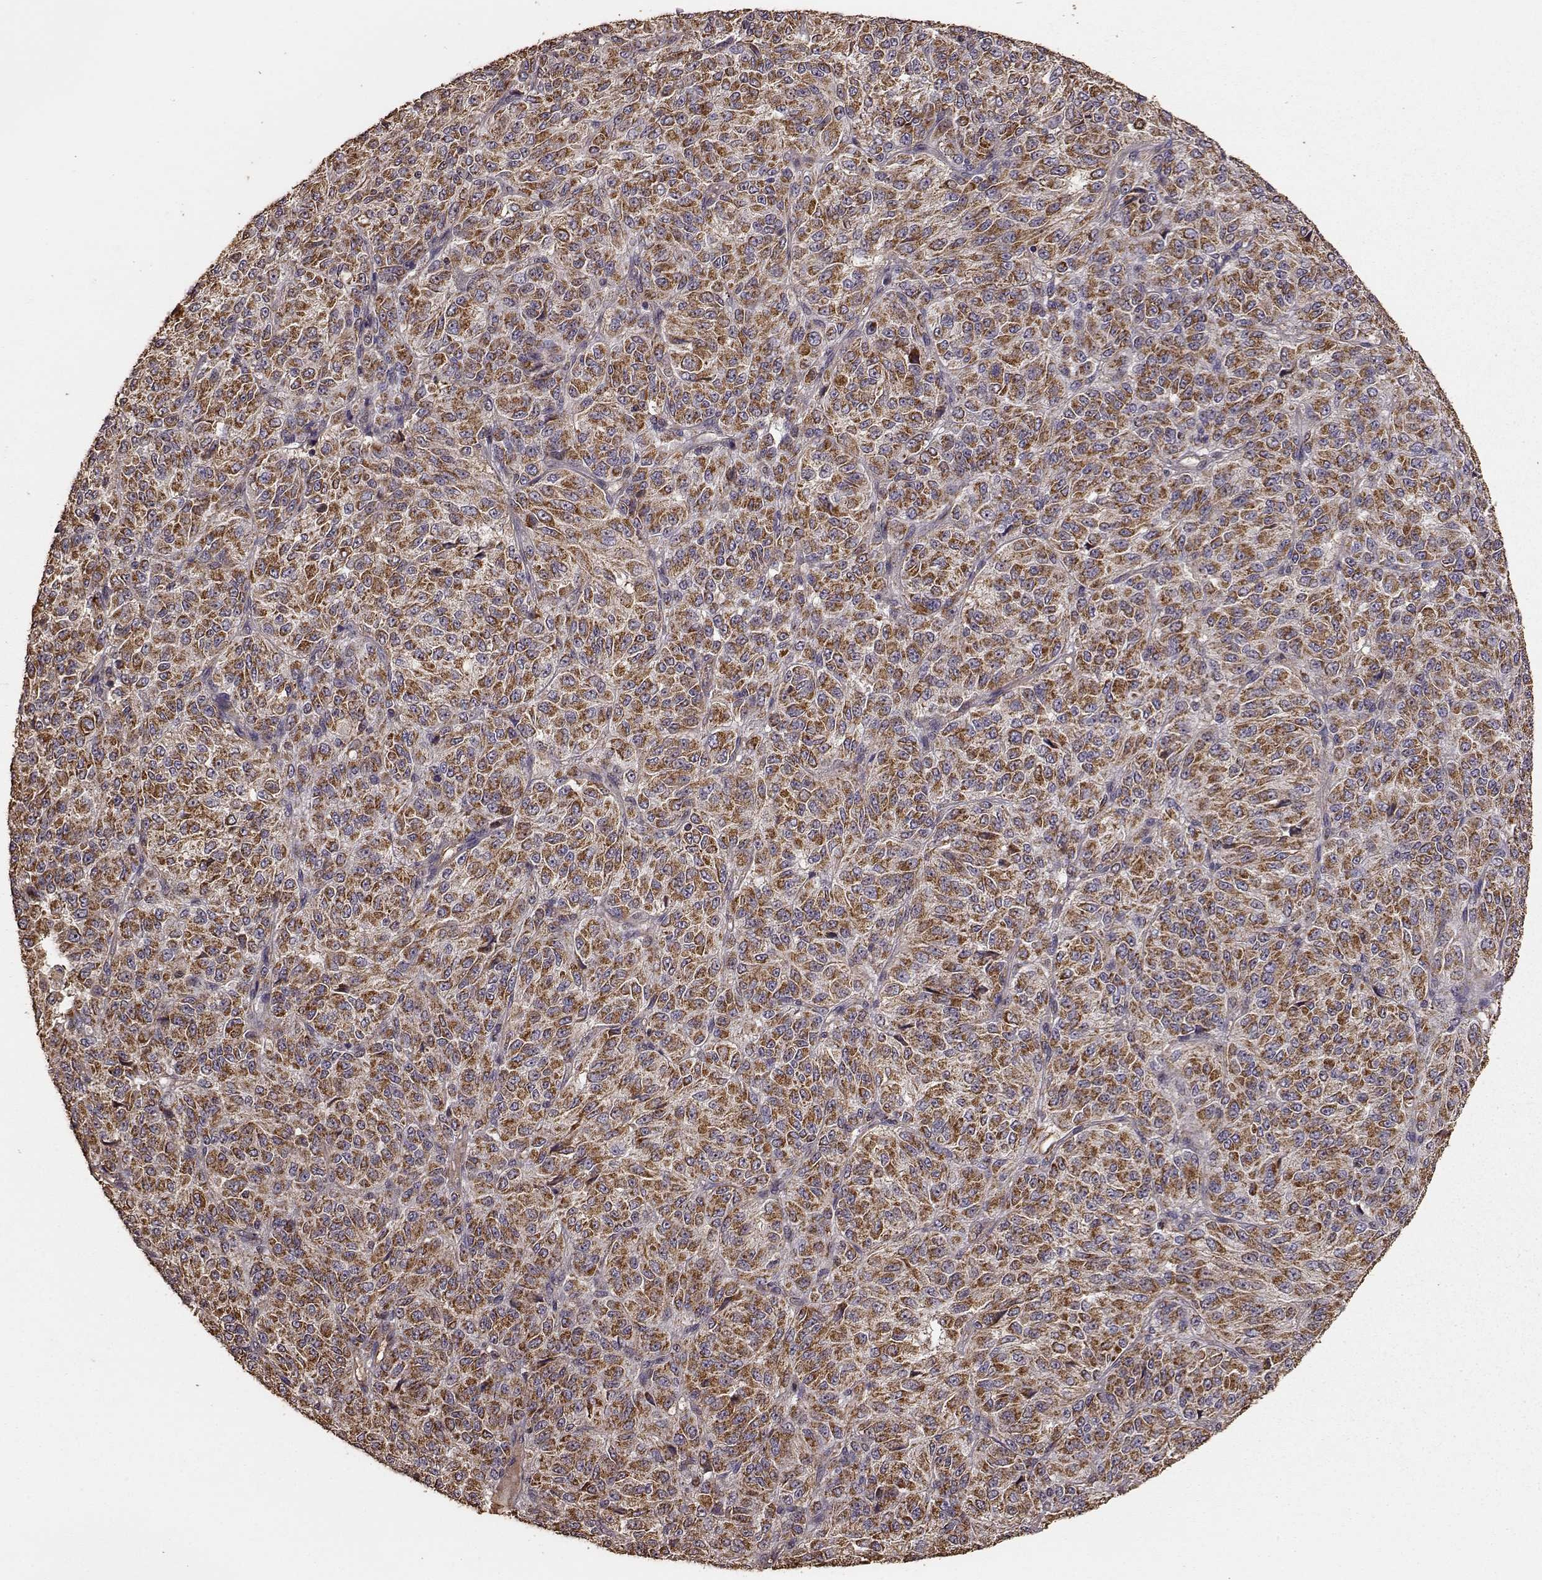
{"staining": {"intensity": "strong", "quantity": ">75%", "location": "cytoplasmic/membranous"}, "tissue": "melanoma", "cell_type": "Tumor cells", "image_type": "cancer", "snomed": [{"axis": "morphology", "description": "Malignant melanoma, Metastatic site"}, {"axis": "topography", "description": "Brain"}], "caption": "Malignant melanoma (metastatic site) stained with immunohistochemistry (IHC) displays strong cytoplasmic/membranous staining in about >75% of tumor cells.", "gene": "PTGES2", "patient": {"sex": "female", "age": 56}}